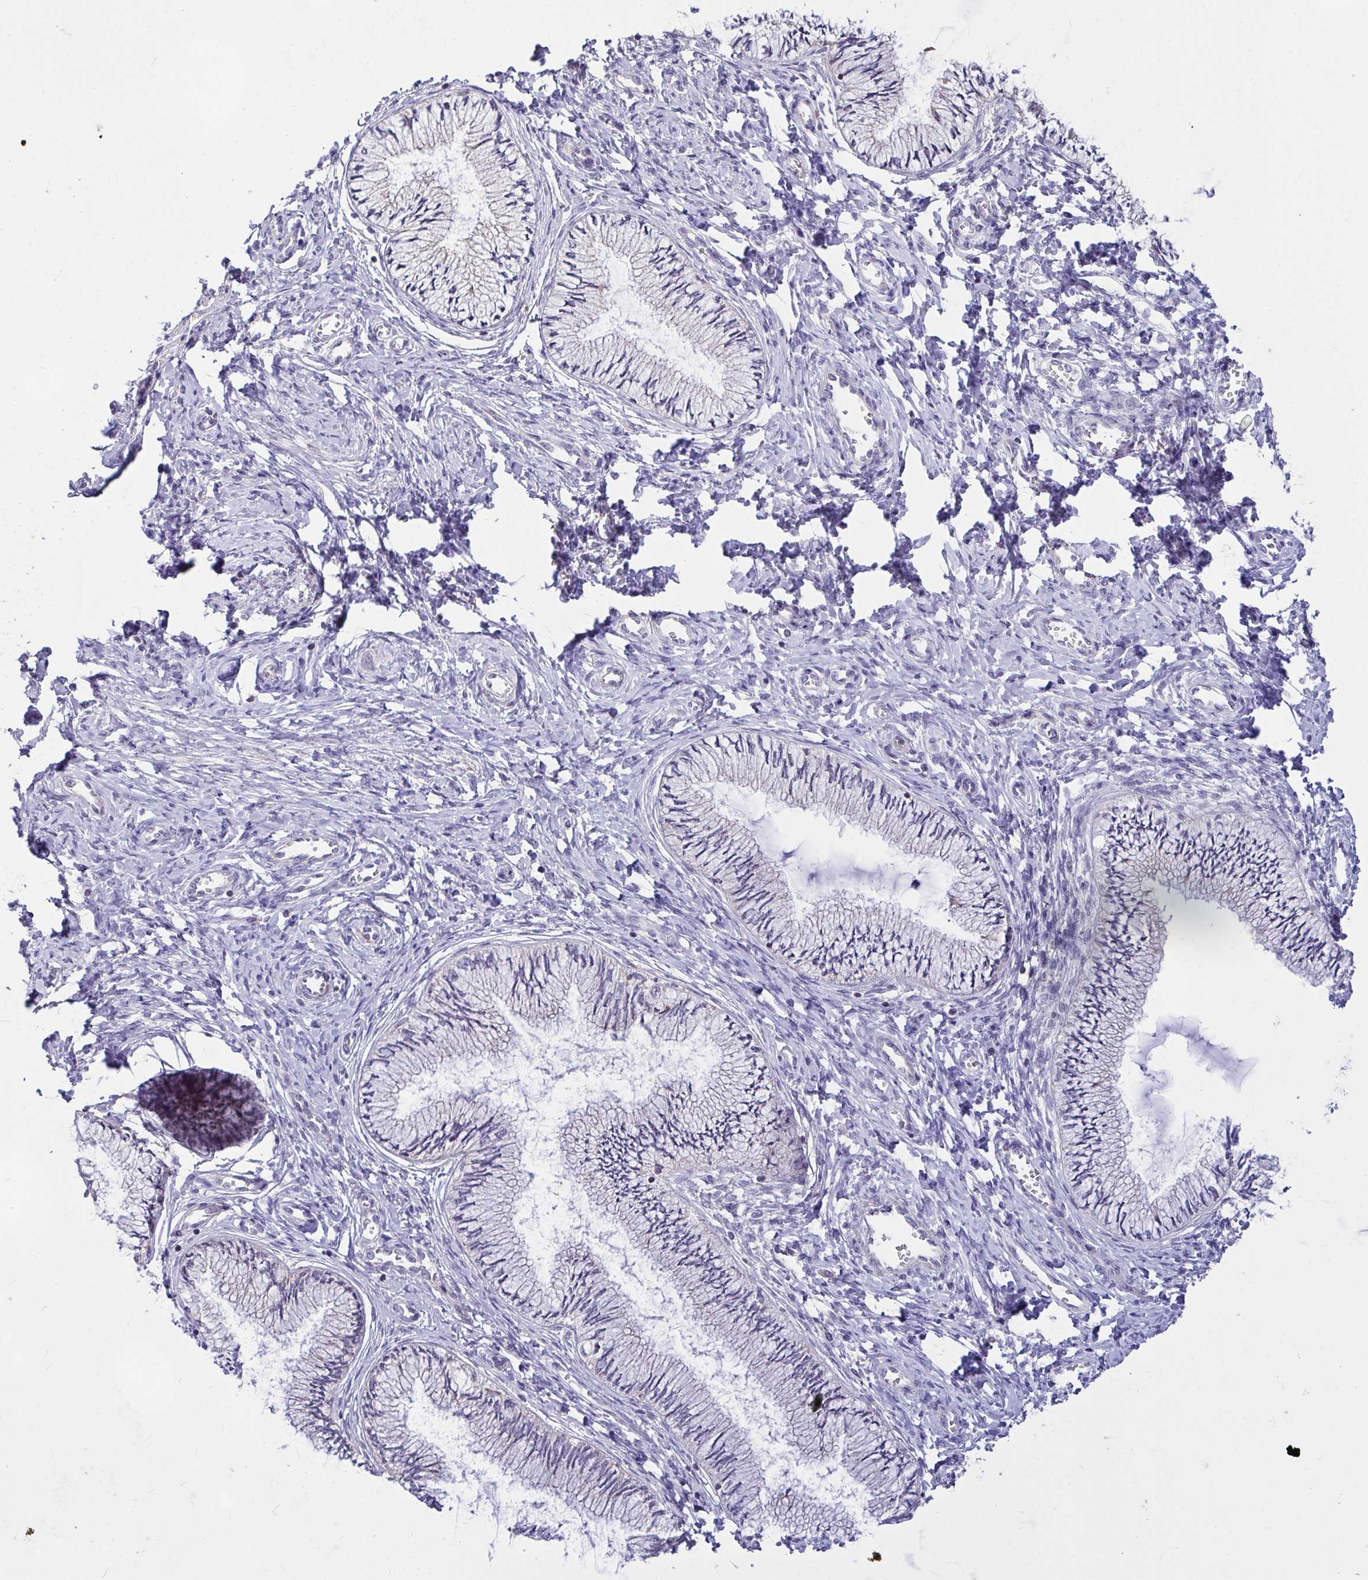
{"staining": {"intensity": "negative", "quantity": "none", "location": "none"}, "tissue": "cervix", "cell_type": "Glandular cells", "image_type": "normal", "snomed": [{"axis": "morphology", "description": "Normal tissue, NOS"}, {"axis": "topography", "description": "Cervix"}], "caption": "Human cervix stained for a protein using immunohistochemistry (IHC) shows no staining in glandular cells.", "gene": "CEP63", "patient": {"sex": "female", "age": 24}}